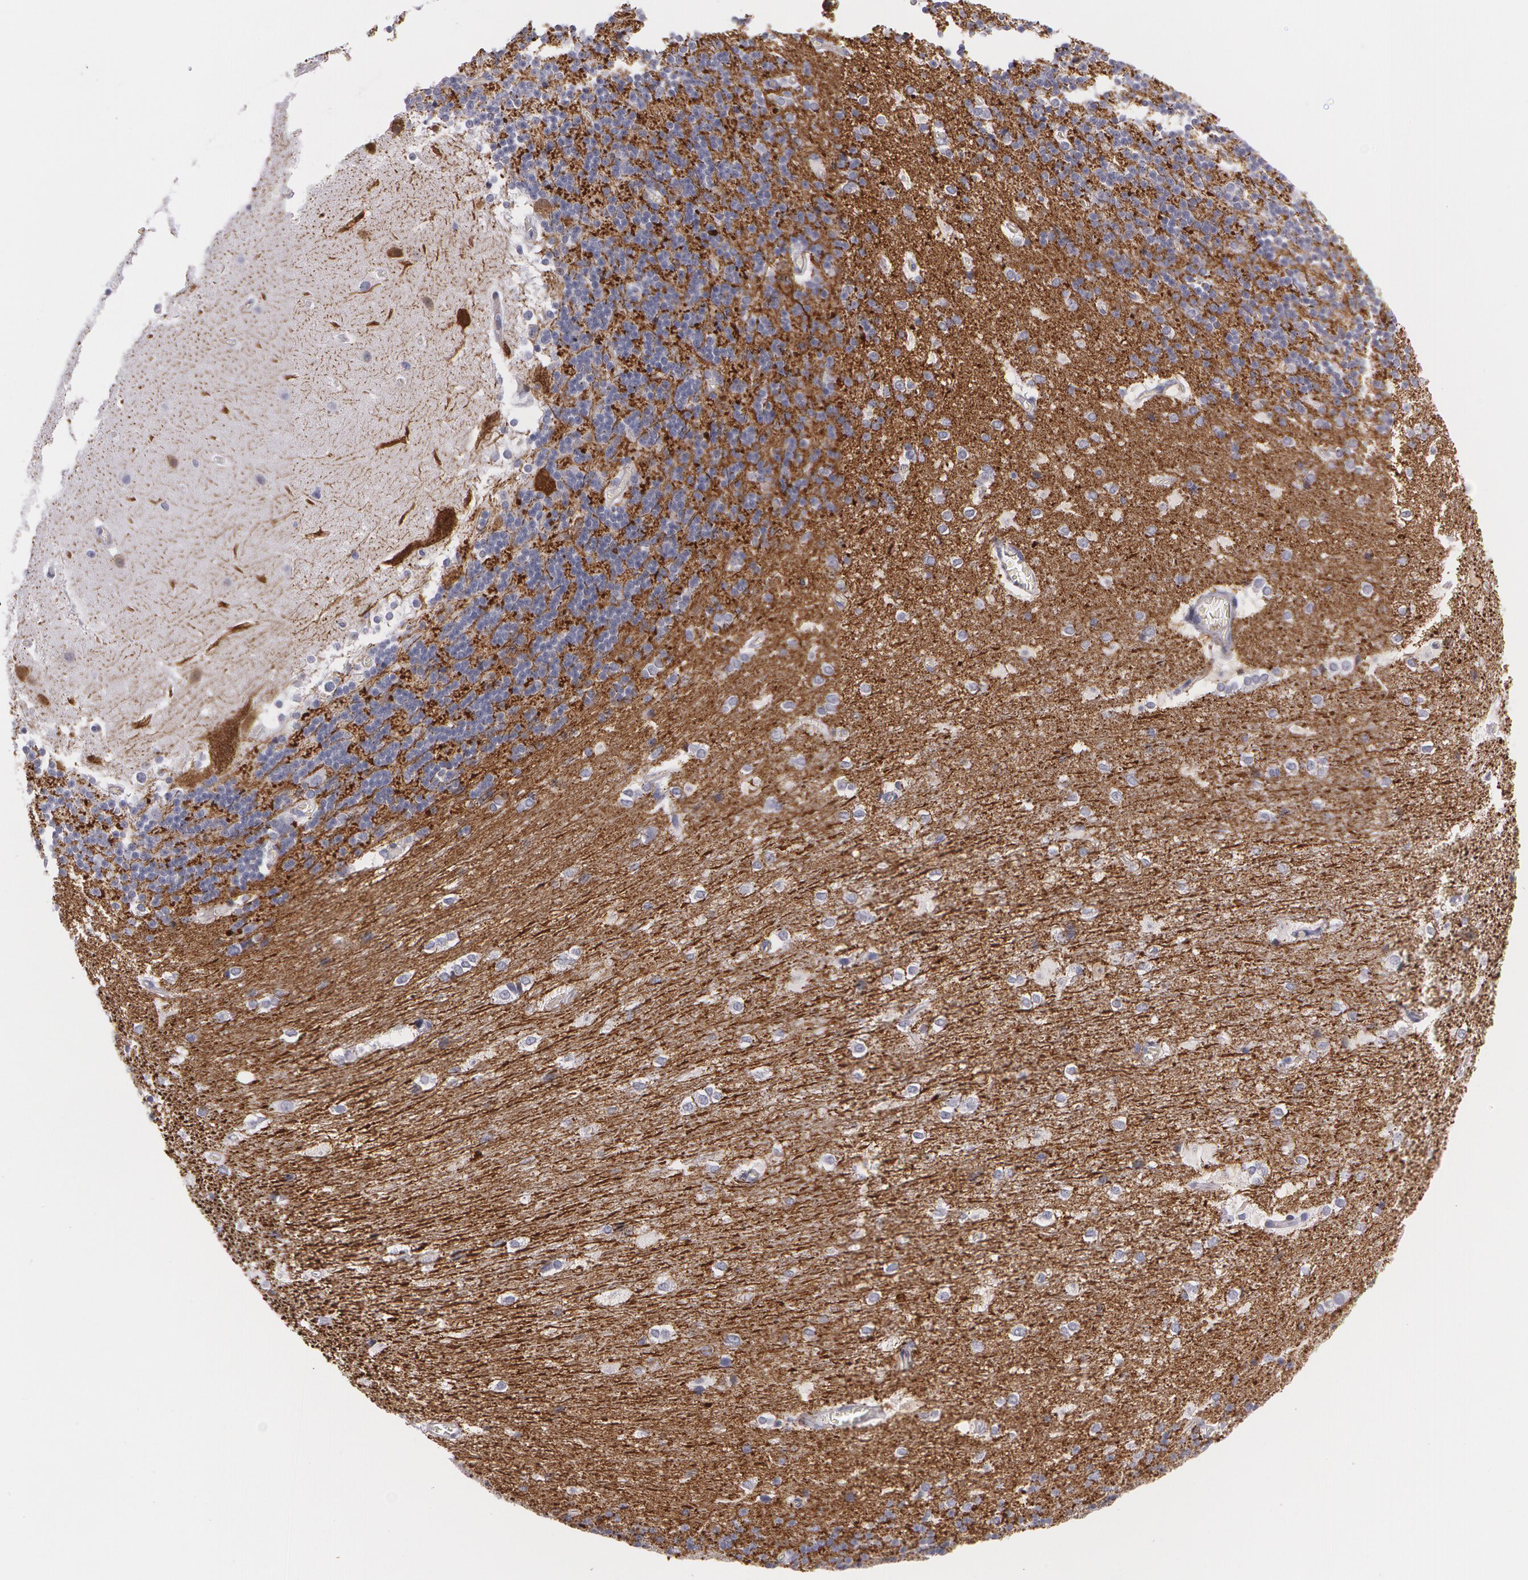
{"staining": {"intensity": "strong", "quantity": "25%-75%", "location": "cytoplasmic/membranous,nuclear"}, "tissue": "cerebellum", "cell_type": "Cells in granular layer", "image_type": "normal", "snomed": [{"axis": "morphology", "description": "Normal tissue, NOS"}, {"axis": "topography", "description": "Cerebellum"}], "caption": "Immunohistochemistry (IHC) histopathology image of benign cerebellum: human cerebellum stained using immunohistochemistry (IHC) demonstrates high levels of strong protein expression localized specifically in the cytoplasmic/membranous,nuclear of cells in granular layer, appearing as a cytoplasmic/membranous,nuclear brown color.", "gene": "SNCG", "patient": {"sex": "female", "age": 19}}